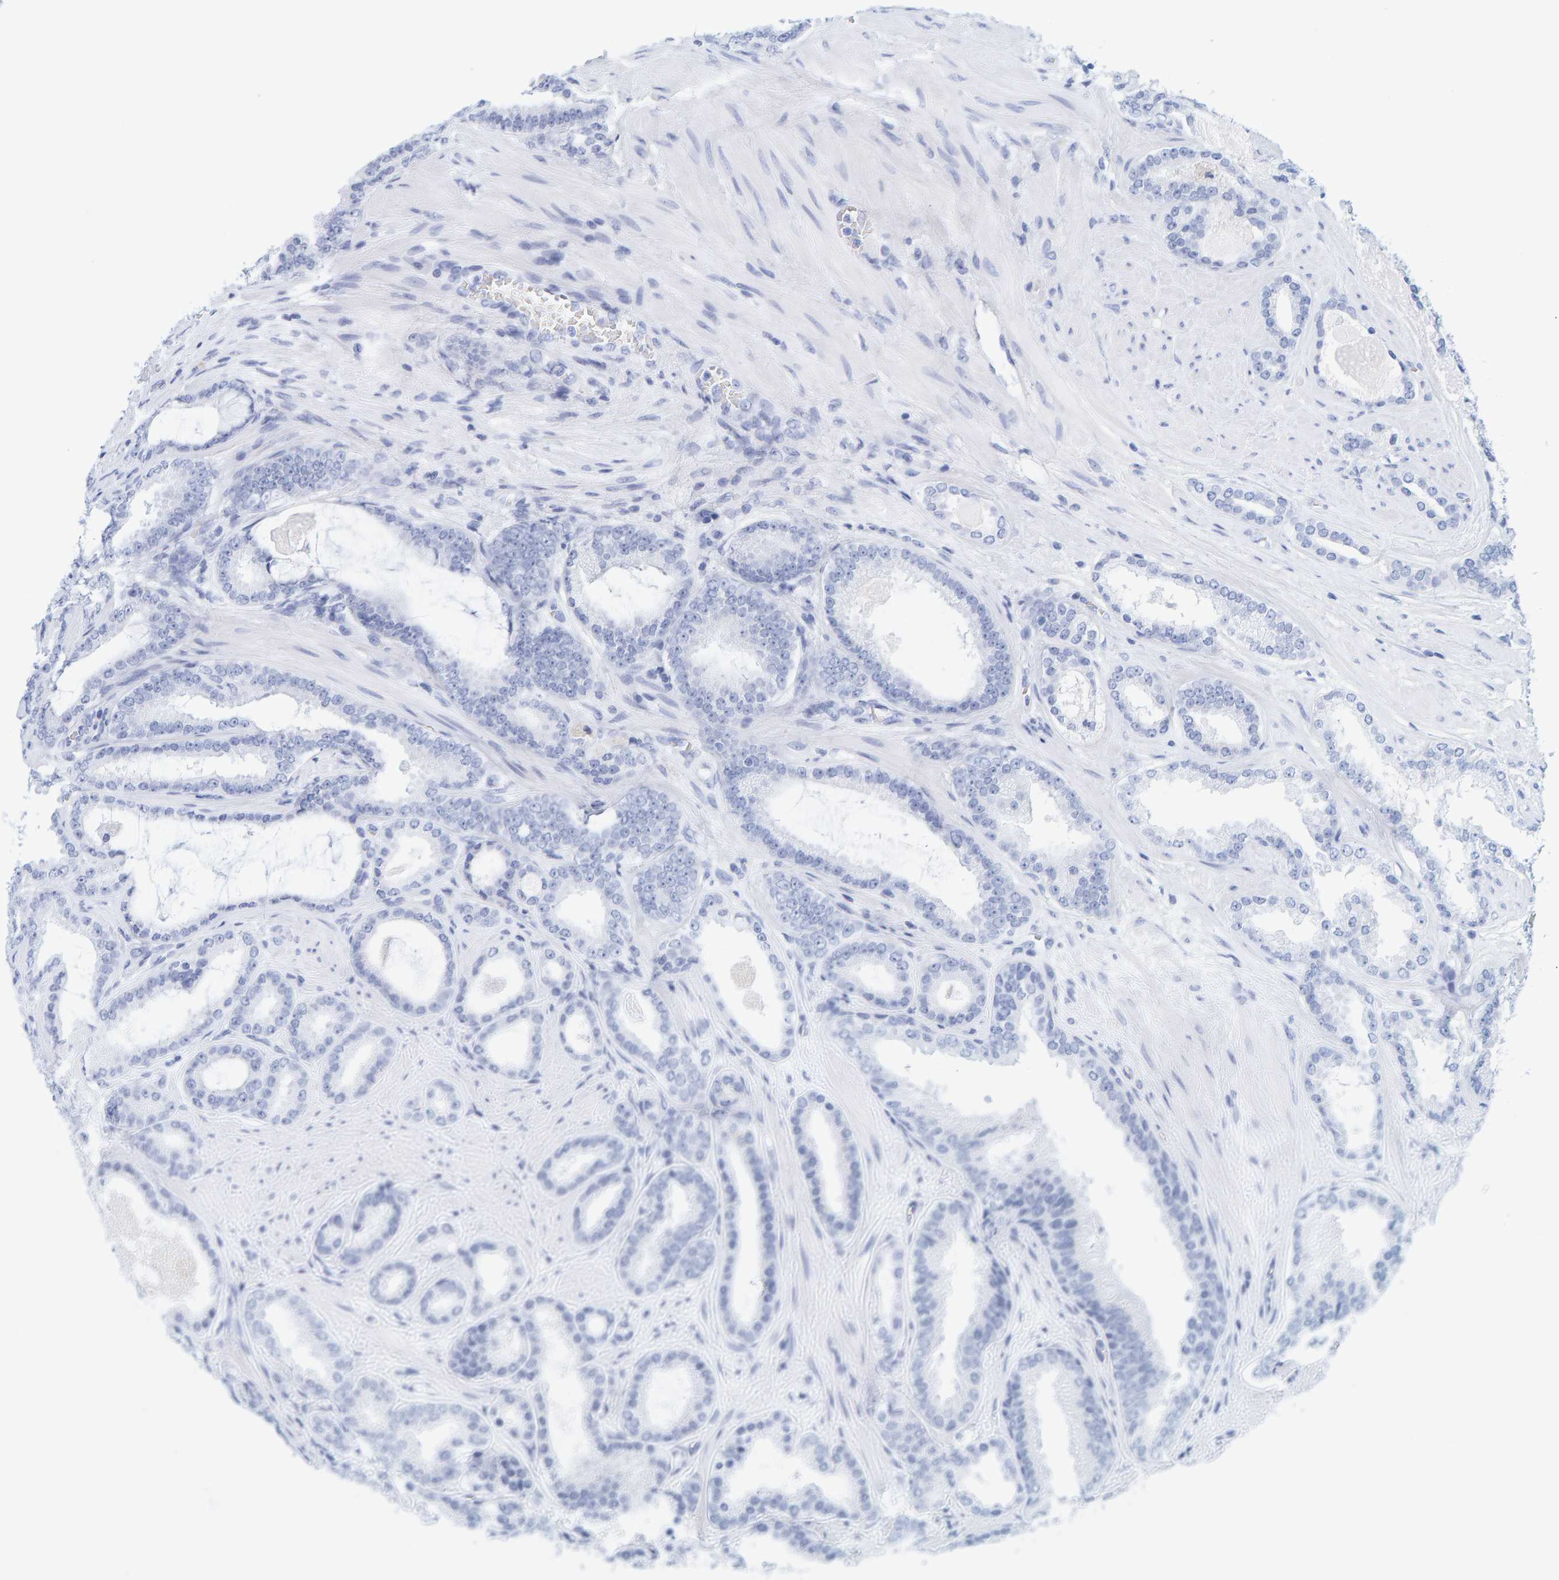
{"staining": {"intensity": "negative", "quantity": "none", "location": "none"}, "tissue": "prostate cancer", "cell_type": "Tumor cells", "image_type": "cancer", "snomed": [{"axis": "morphology", "description": "Adenocarcinoma, High grade"}, {"axis": "topography", "description": "Prostate"}], "caption": "Human prostate cancer (adenocarcinoma (high-grade)) stained for a protein using IHC displays no expression in tumor cells.", "gene": "SFTPC", "patient": {"sex": "male", "age": 60}}